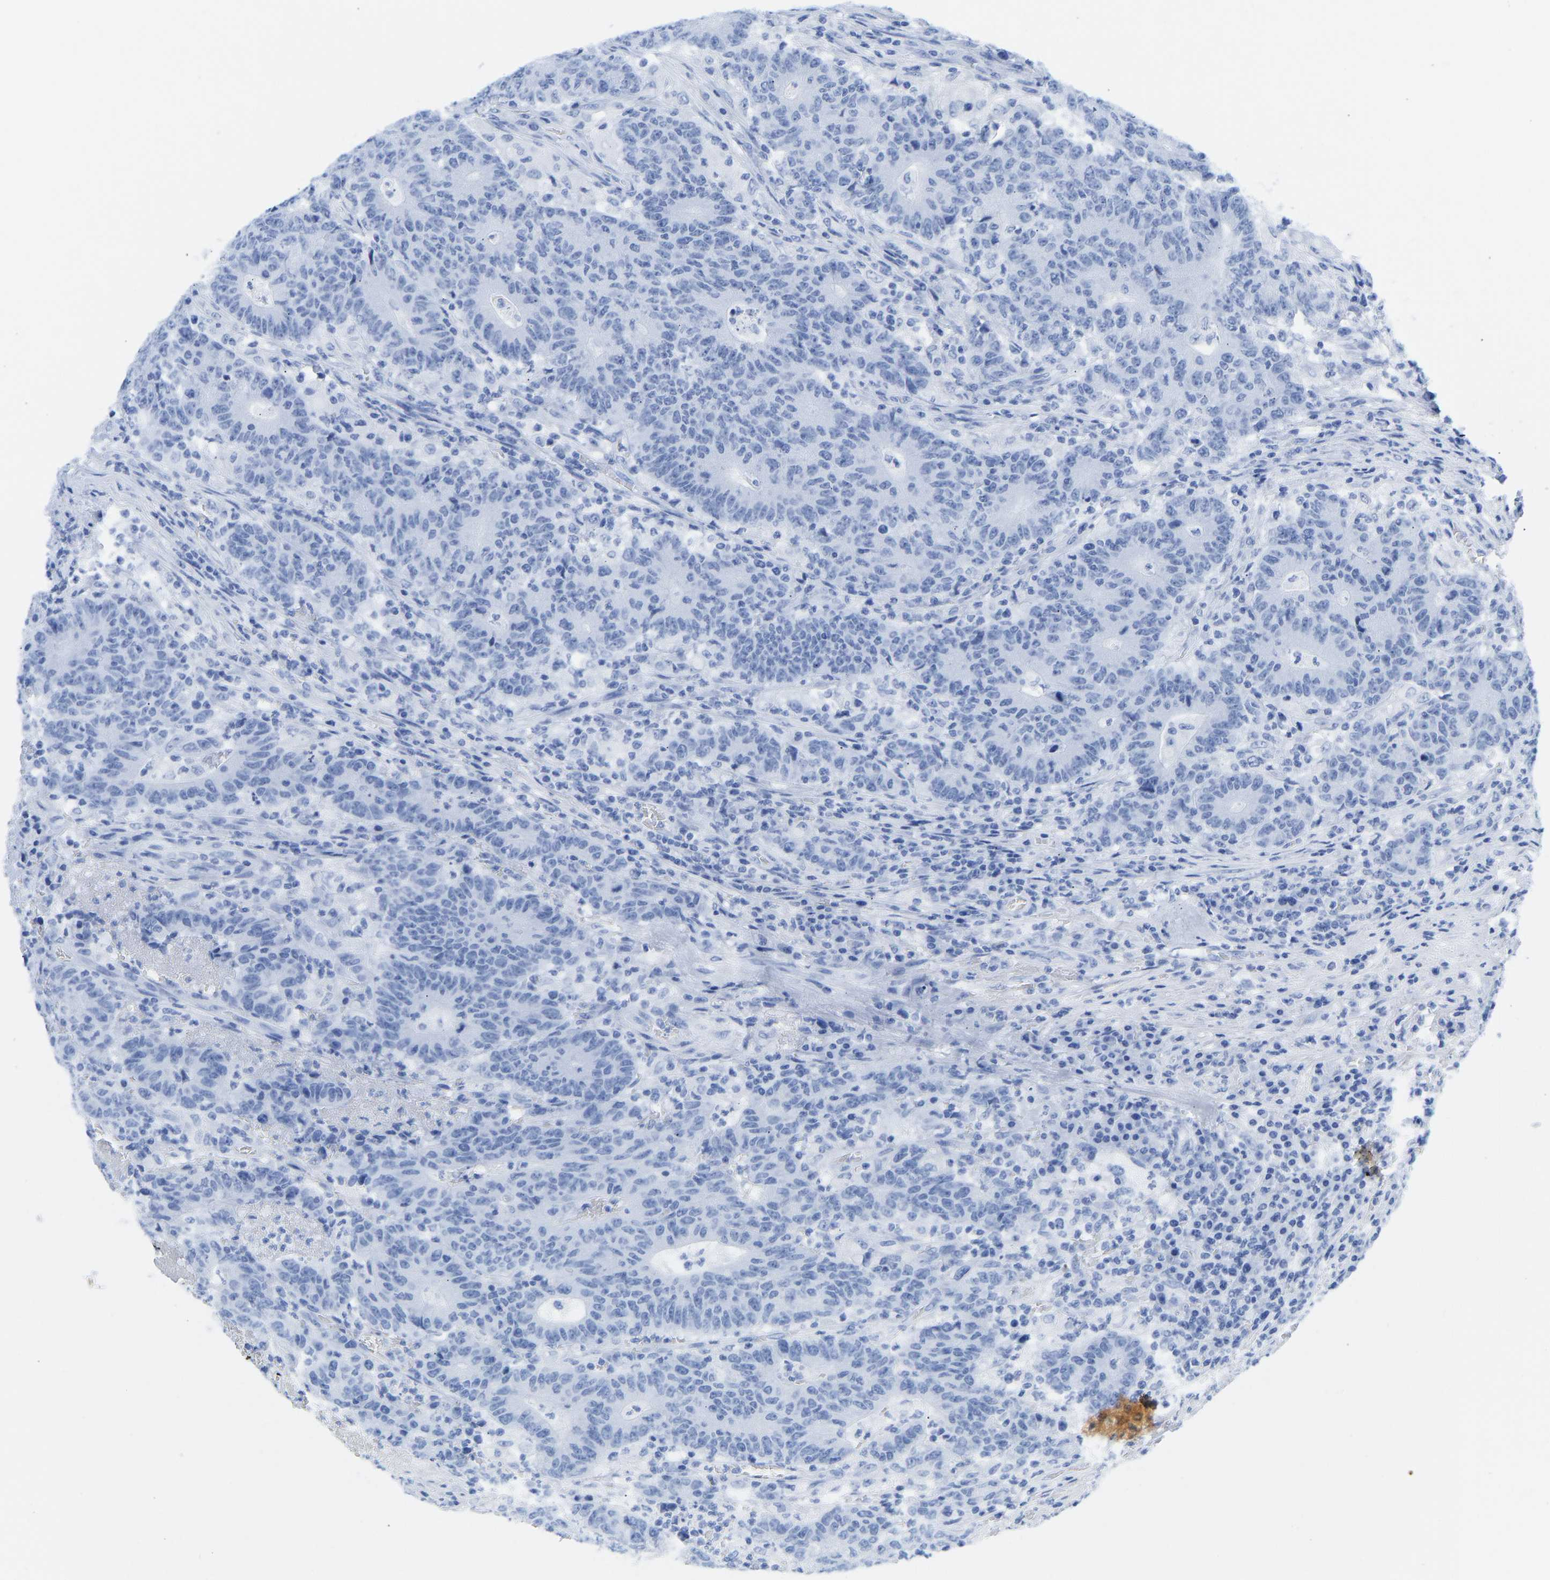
{"staining": {"intensity": "negative", "quantity": "none", "location": "none"}, "tissue": "colorectal cancer", "cell_type": "Tumor cells", "image_type": "cancer", "snomed": [{"axis": "morphology", "description": "Normal tissue, NOS"}, {"axis": "morphology", "description": "Adenocarcinoma, NOS"}, {"axis": "topography", "description": "Colon"}], "caption": "Immunohistochemistry of human adenocarcinoma (colorectal) exhibits no positivity in tumor cells. (Immunohistochemistry, brightfield microscopy, high magnification).", "gene": "ELMO2", "patient": {"sex": "female", "age": 75}}